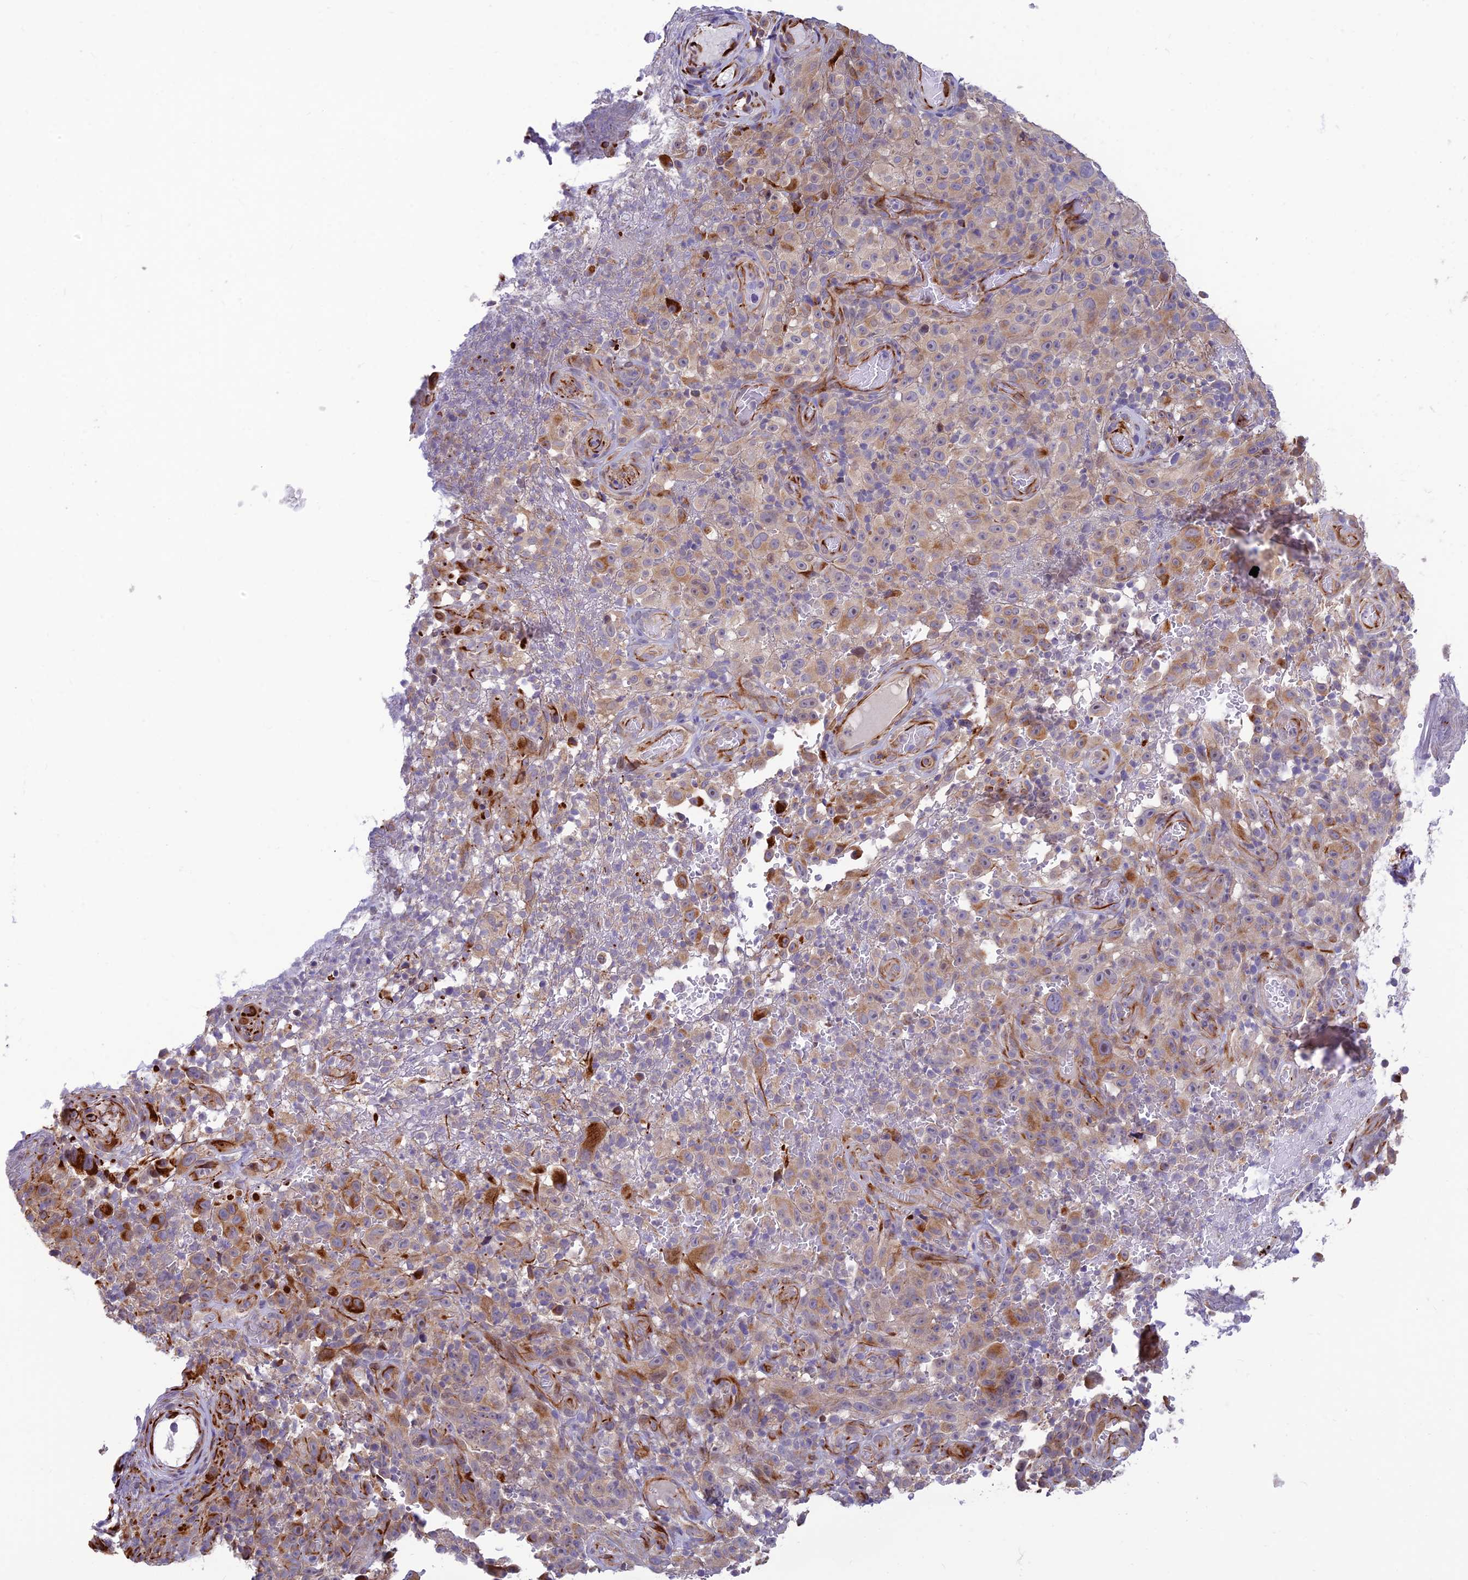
{"staining": {"intensity": "strong", "quantity": "<25%", "location": "cytoplasmic/membranous"}, "tissue": "melanoma", "cell_type": "Tumor cells", "image_type": "cancer", "snomed": [{"axis": "morphology", "description": "Malignant melanoma, NOS"}, {"axis": "topography", "description": "Skin"}], "caption": "Human melanoma stained with a brown dye exhibits strong cytoplasmic/membranous positive staining in about <25% of tumor cells.", "gene": "ST8SIA5", "patient": {"sex": "female", "age": 82}}